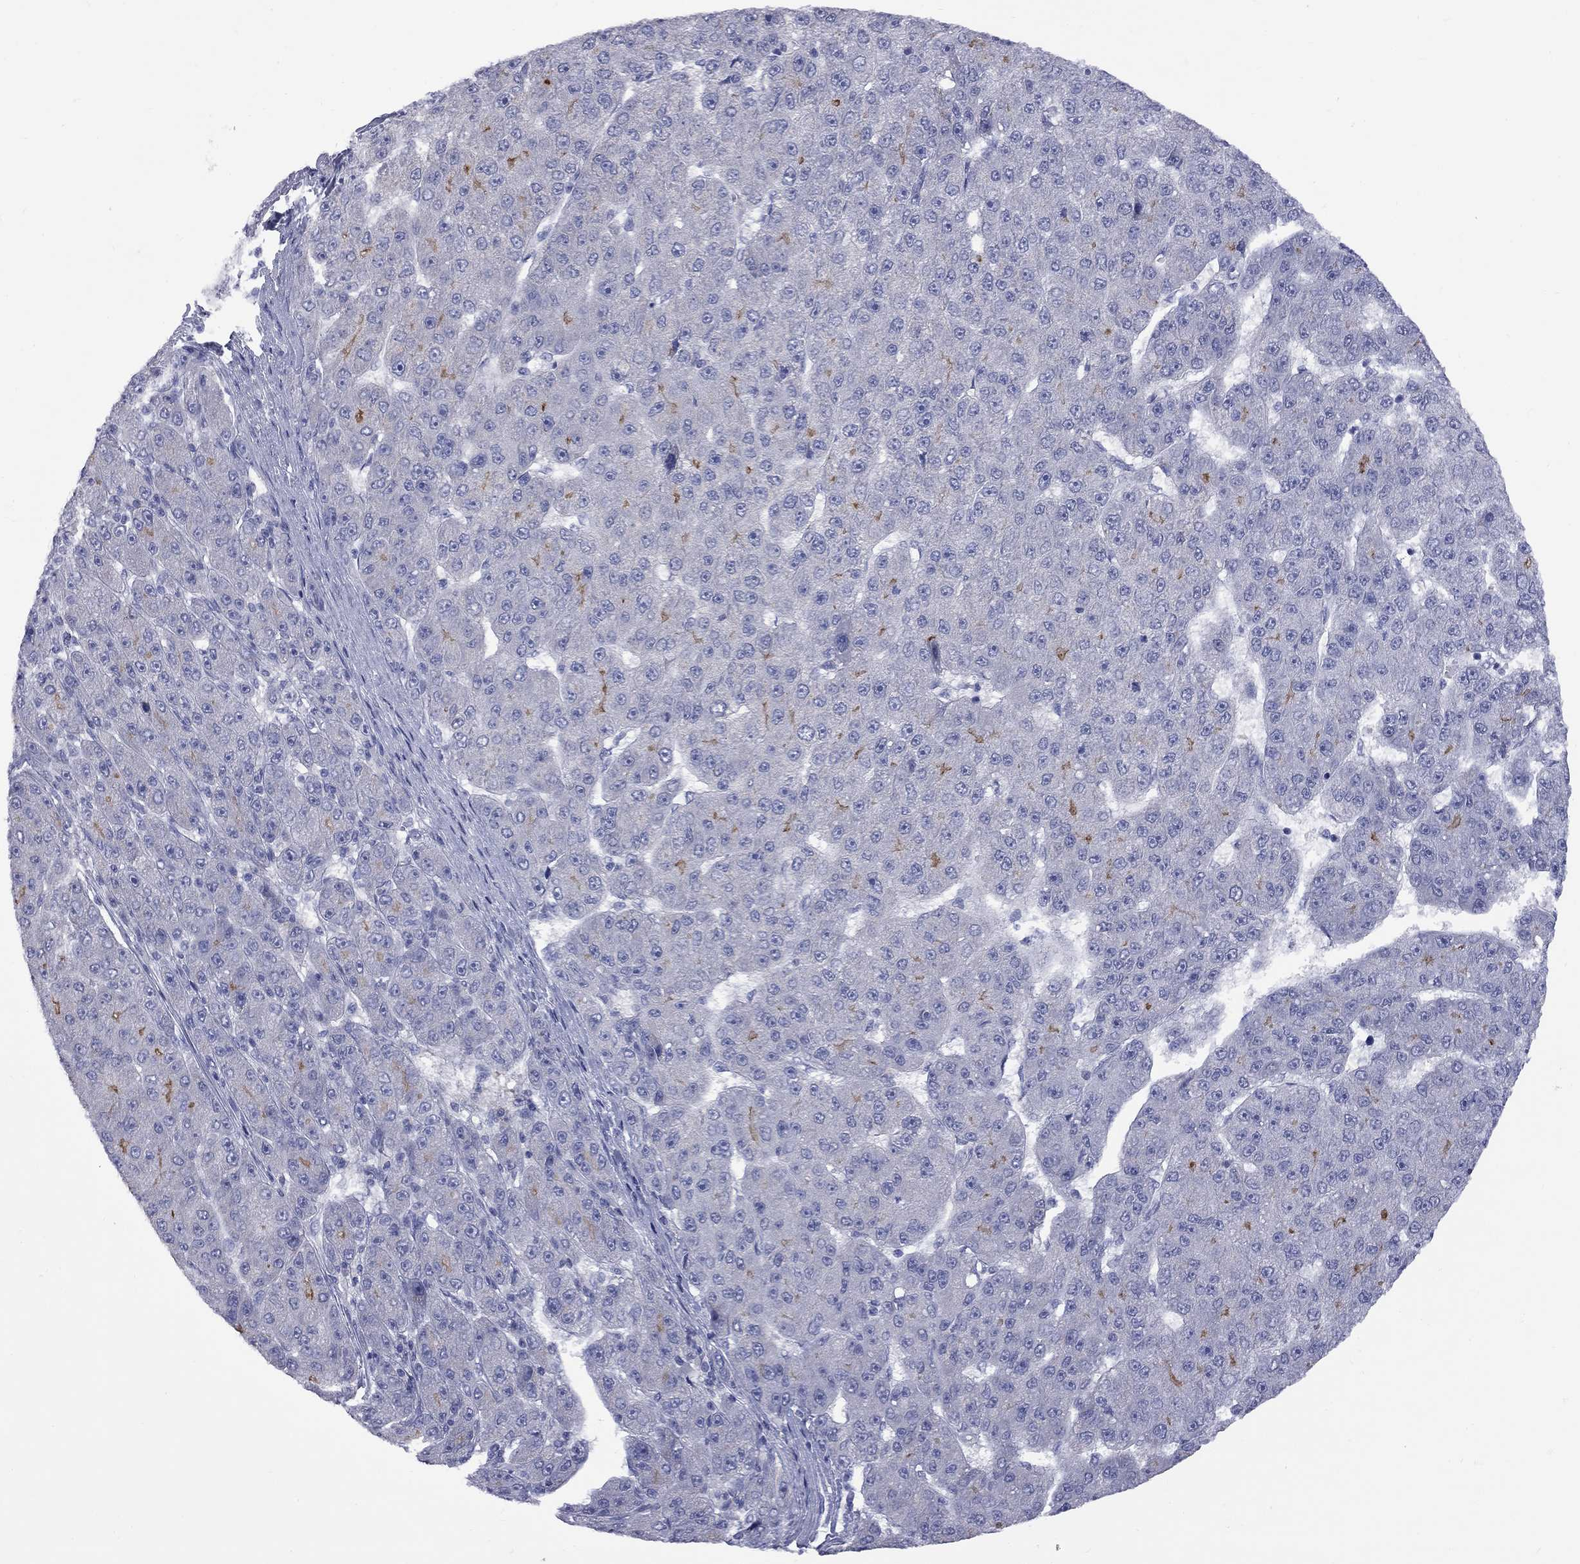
{"staining": {"intensity": "moderate", "quantity": "<25%", "location": "cytoplasmic/membranous"}, "tissue": "liver cancer", "cell_type": "Tumor cells", "image_type": "cancer", "snomed": [{"axis": "morphology", "description": "Carcinoma, Hepatocellular, NOS"}, {"axis": "topography", "description": "Liver"}], "caption": "Hepatocellular carcinoma (liver) stained with DAB (3,3'-diaminobenzidine) immunohistochemistry exhibits low levels of moderate cytoplasmic/membranous expression in approximately <25% of tumor cells. (DAB IHC, brown staining for protein, blue staining for nuclei).", "gene": "ABCB4", "patient": {"sex": "male", "age": 67}}